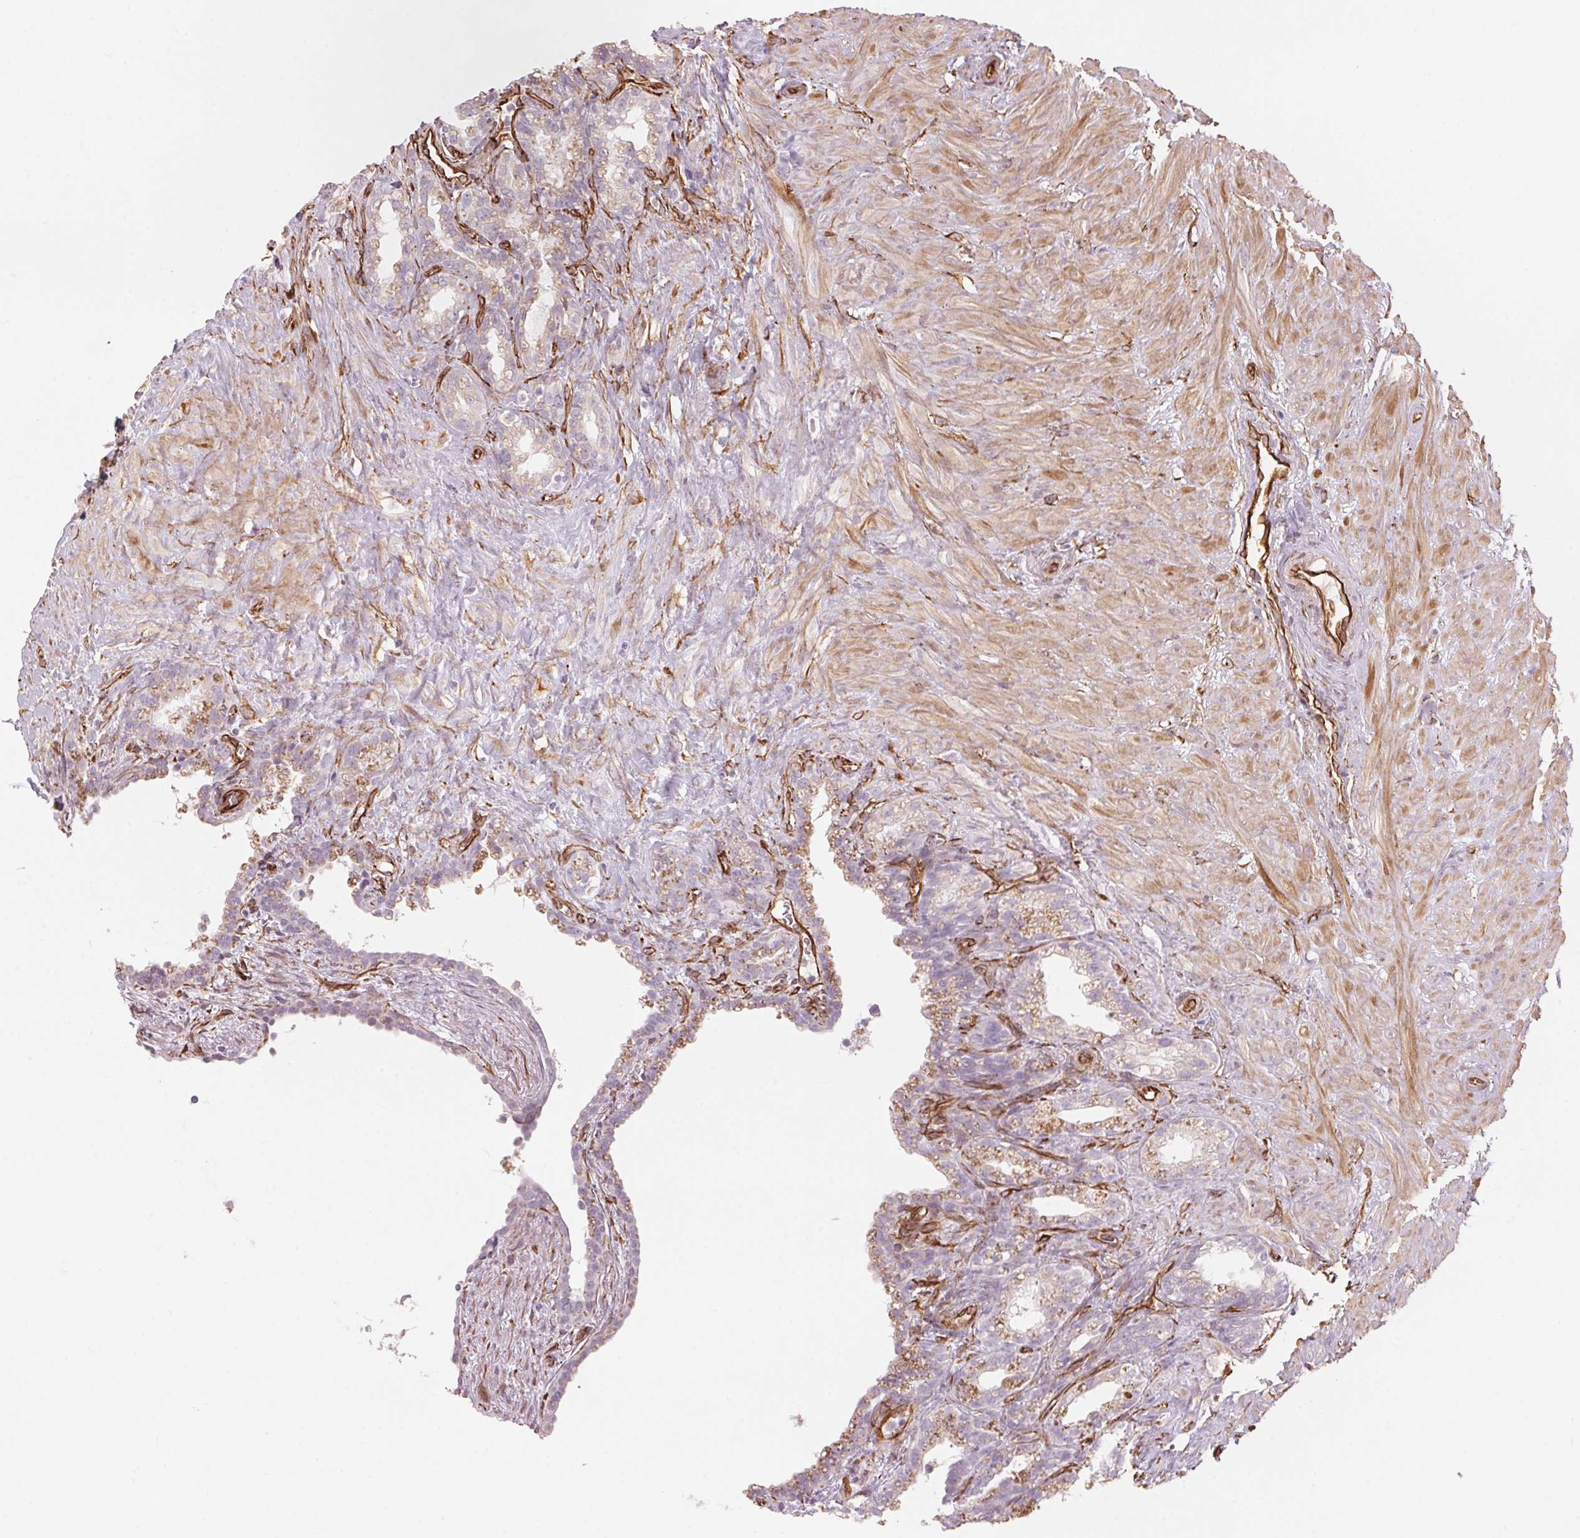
{"staining": {"intensity": "negative", "quantity": "none", "location": "none"}, "tissue": "seminal vesicle", "cell_type": "Glandular cells", "image_type": "normal", "snomed": [{"axis": "morphology", "description": "Normal tissue, NOS"}, {"axis": "morphology", "description": "Urothelial carcinoma, NOS"}, {"axis": "topography", "description": "Urinary bladder"}, {"axis": "topography", "description": "Seminal veicle"}], "caption": "Glandular cells show no significant positivity in benign seminal vesicle.", "gene": "CLPS", "patient": {"sex": "male", "age": 76}}